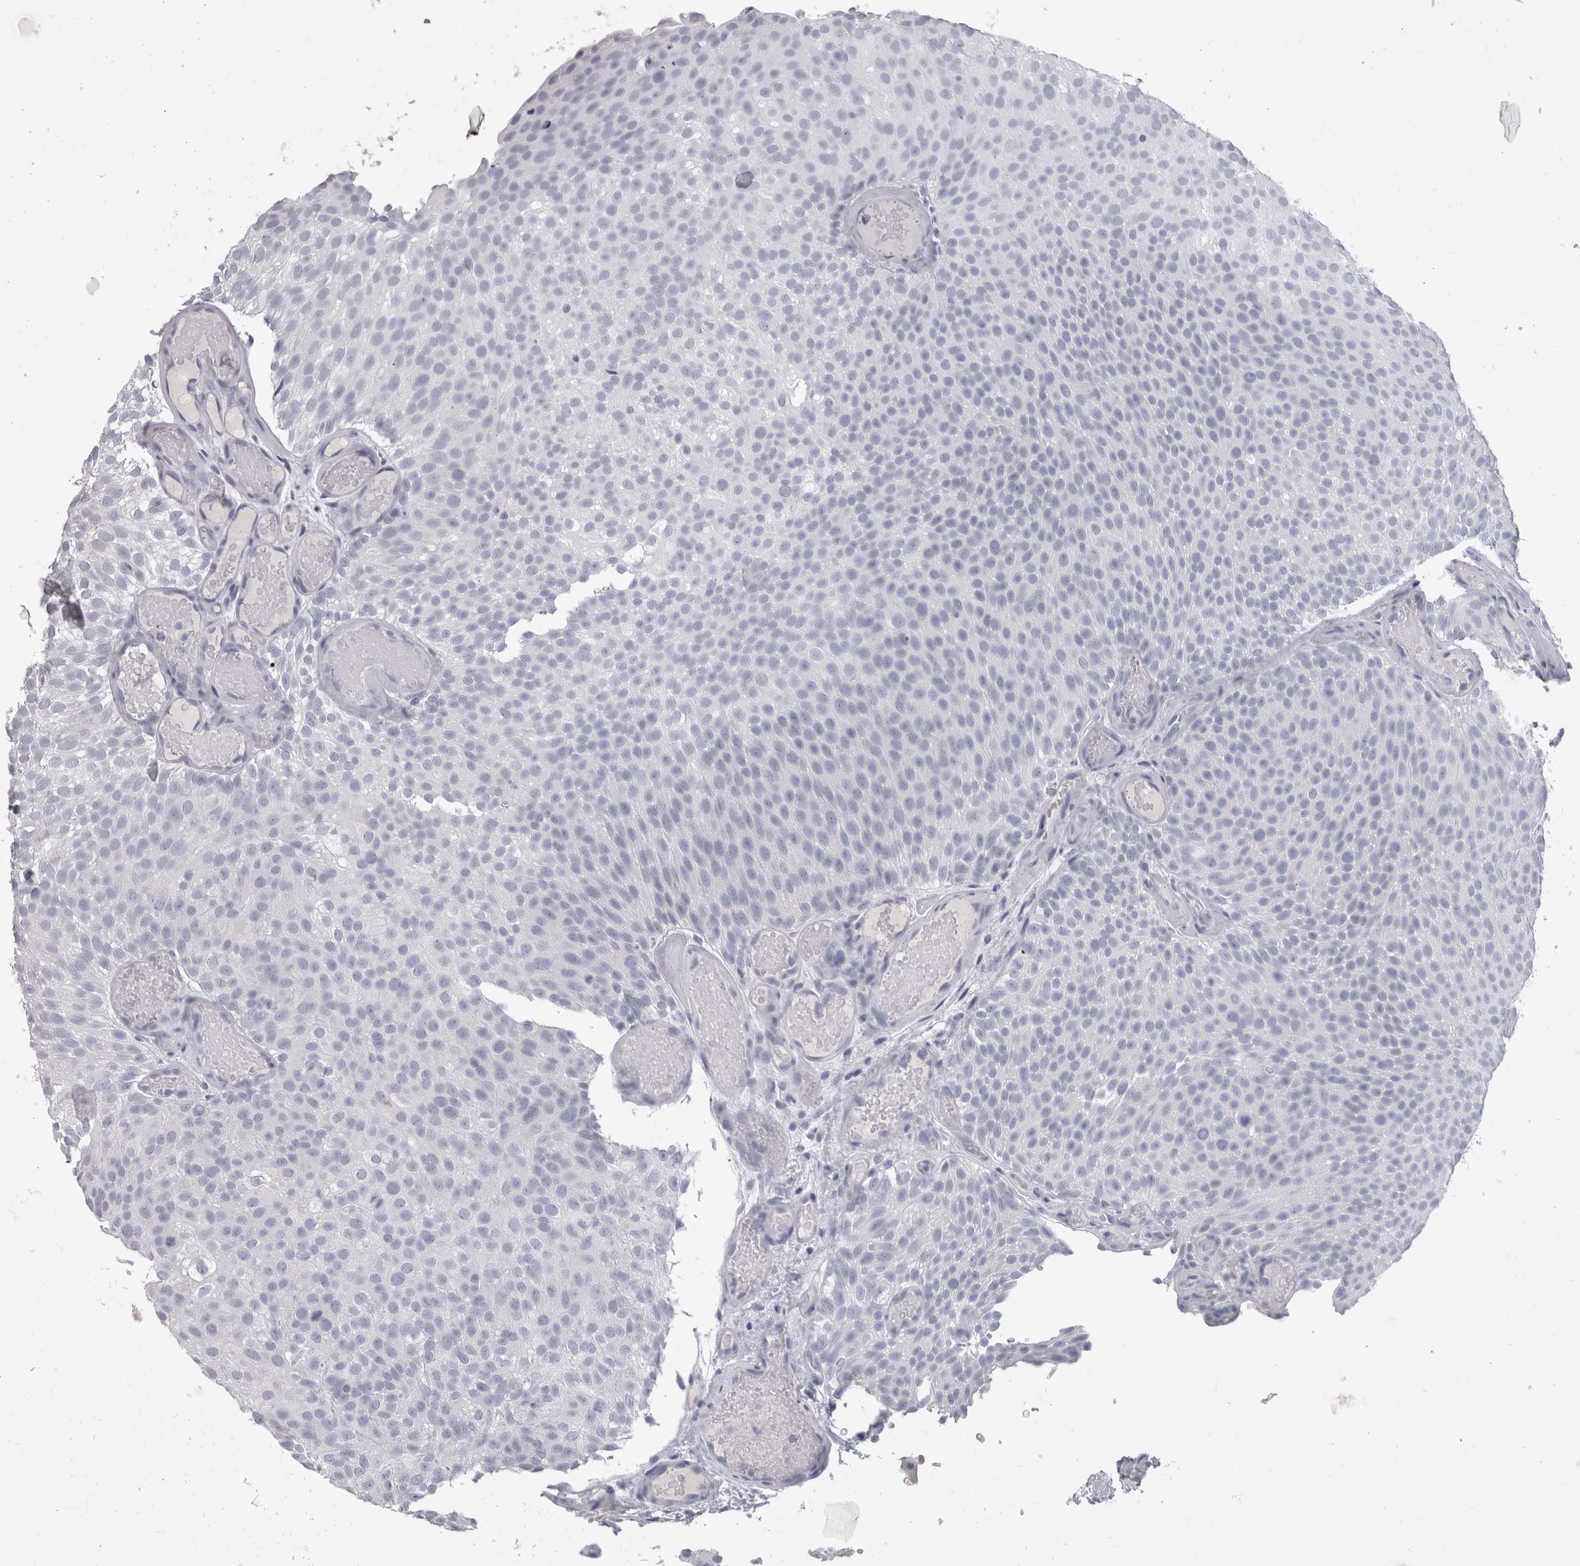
{"staining": {"intensity": "negative", "quantity": "none", "location": "none"}, "tissue": "urothelial cancer", "cell_type": "Tumor cells", "image_type": "cancer", "snomed": [{"axis": "morphology", "description": "Urothelial carcinoma, Low grade"}, {"axis": "topography", "description": "Urinary bladder"}], "caption": "DAB (3,3'-diaminobenzidine) immunohistochemical staining of urothelial carcinoma (low-grade) reveals no significant positivity in tumor cells.", "gene": "ADAM2", "patient": {"sex": "male", "age": 78}}